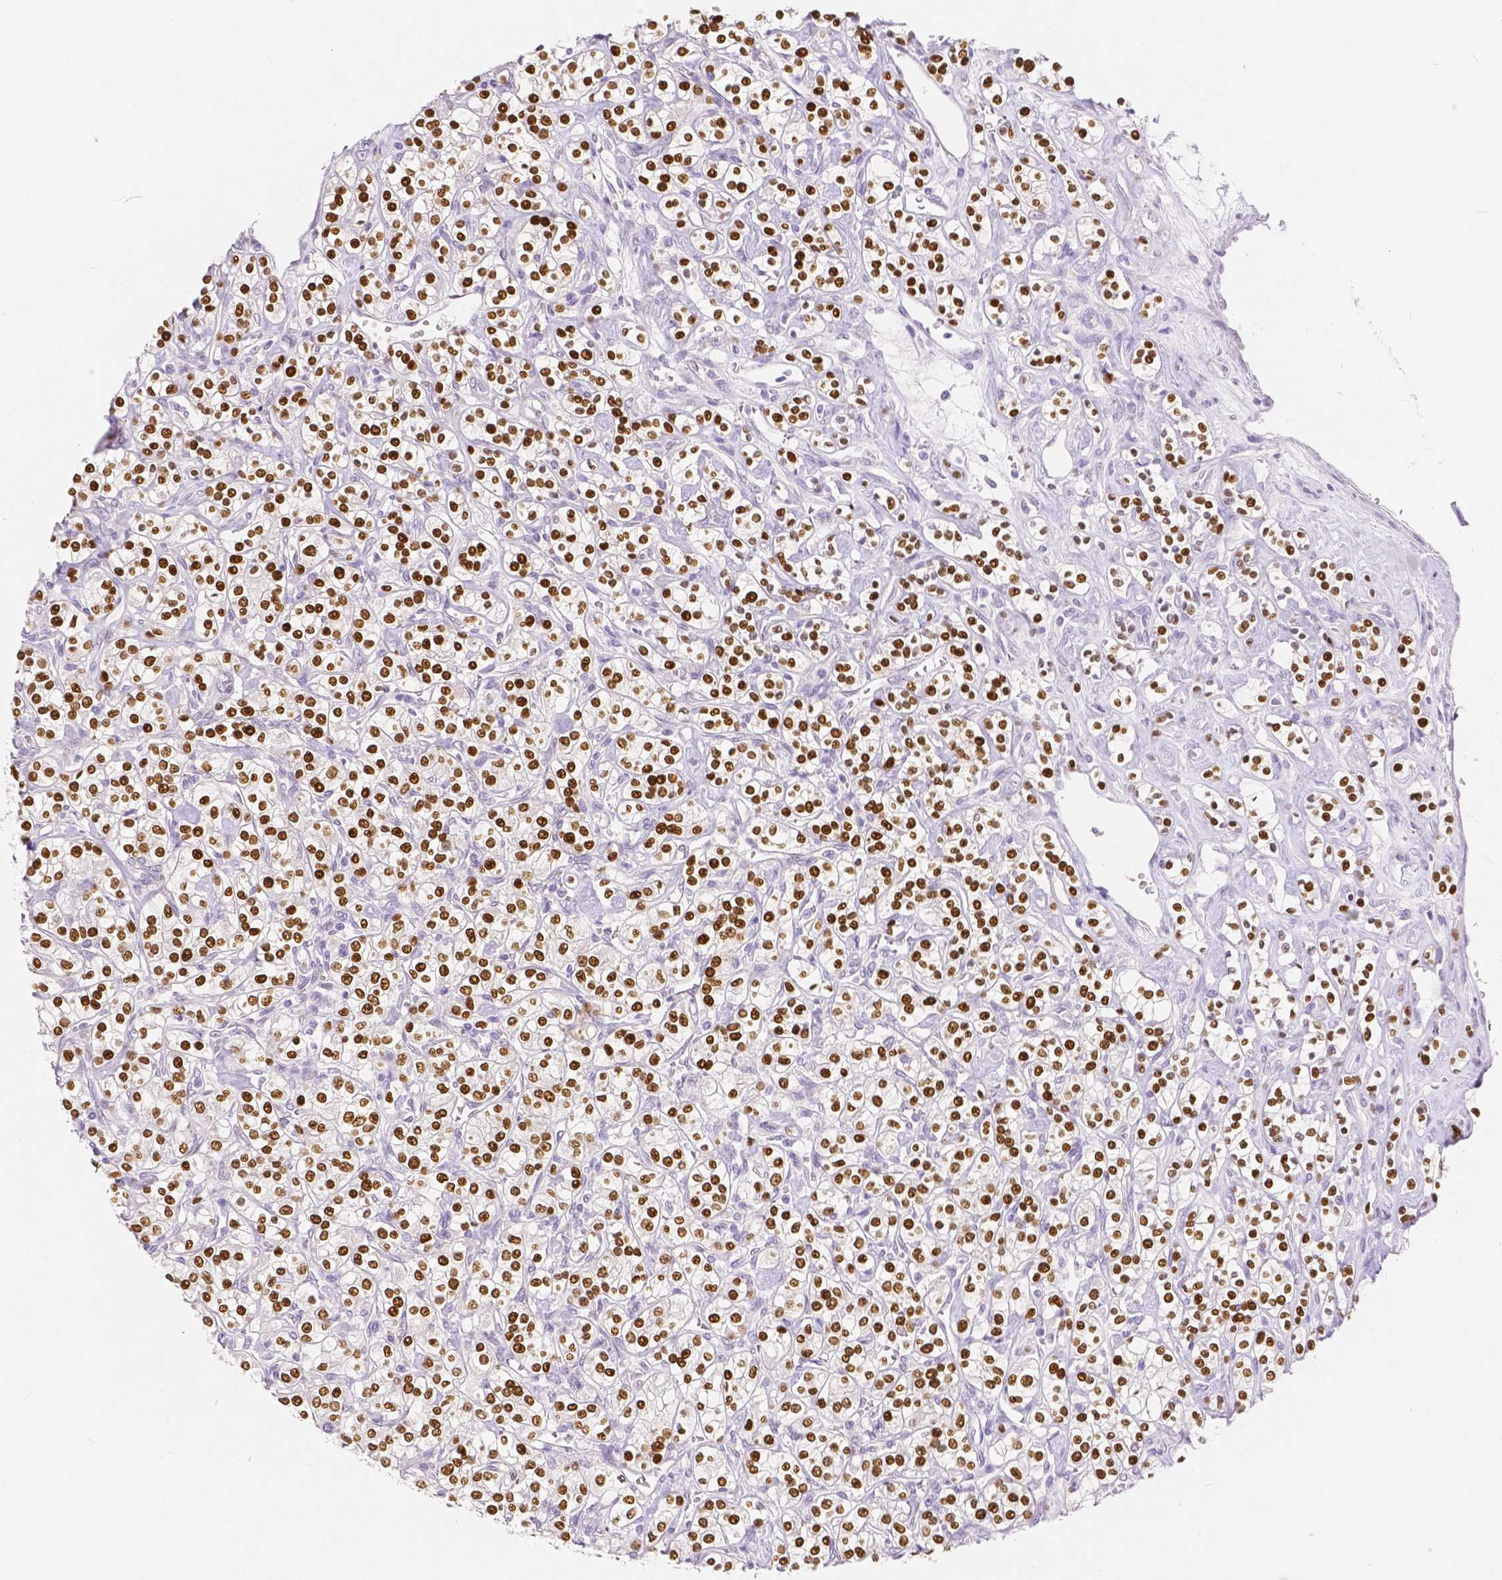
{"staining": {"intensity": "strong", "quantity": ">75%", "location": "nuclear"}, "tissue": "renal cancer", "cell_type": "Tumor cells", "image_type": "cancer", "snomed": [{"axis": "morphology", "description": "Adenocarcinoma, NOS"}, {"axis": "topography", "description": "Kidney"}], "caption": "Immunohistochemical staining of renal cancer displays high levels of strong nuclear protein staining in approximately >75% of tumor cells.", "gene": "HNF1B", "patient": {"sex": "male", "age": 77}}